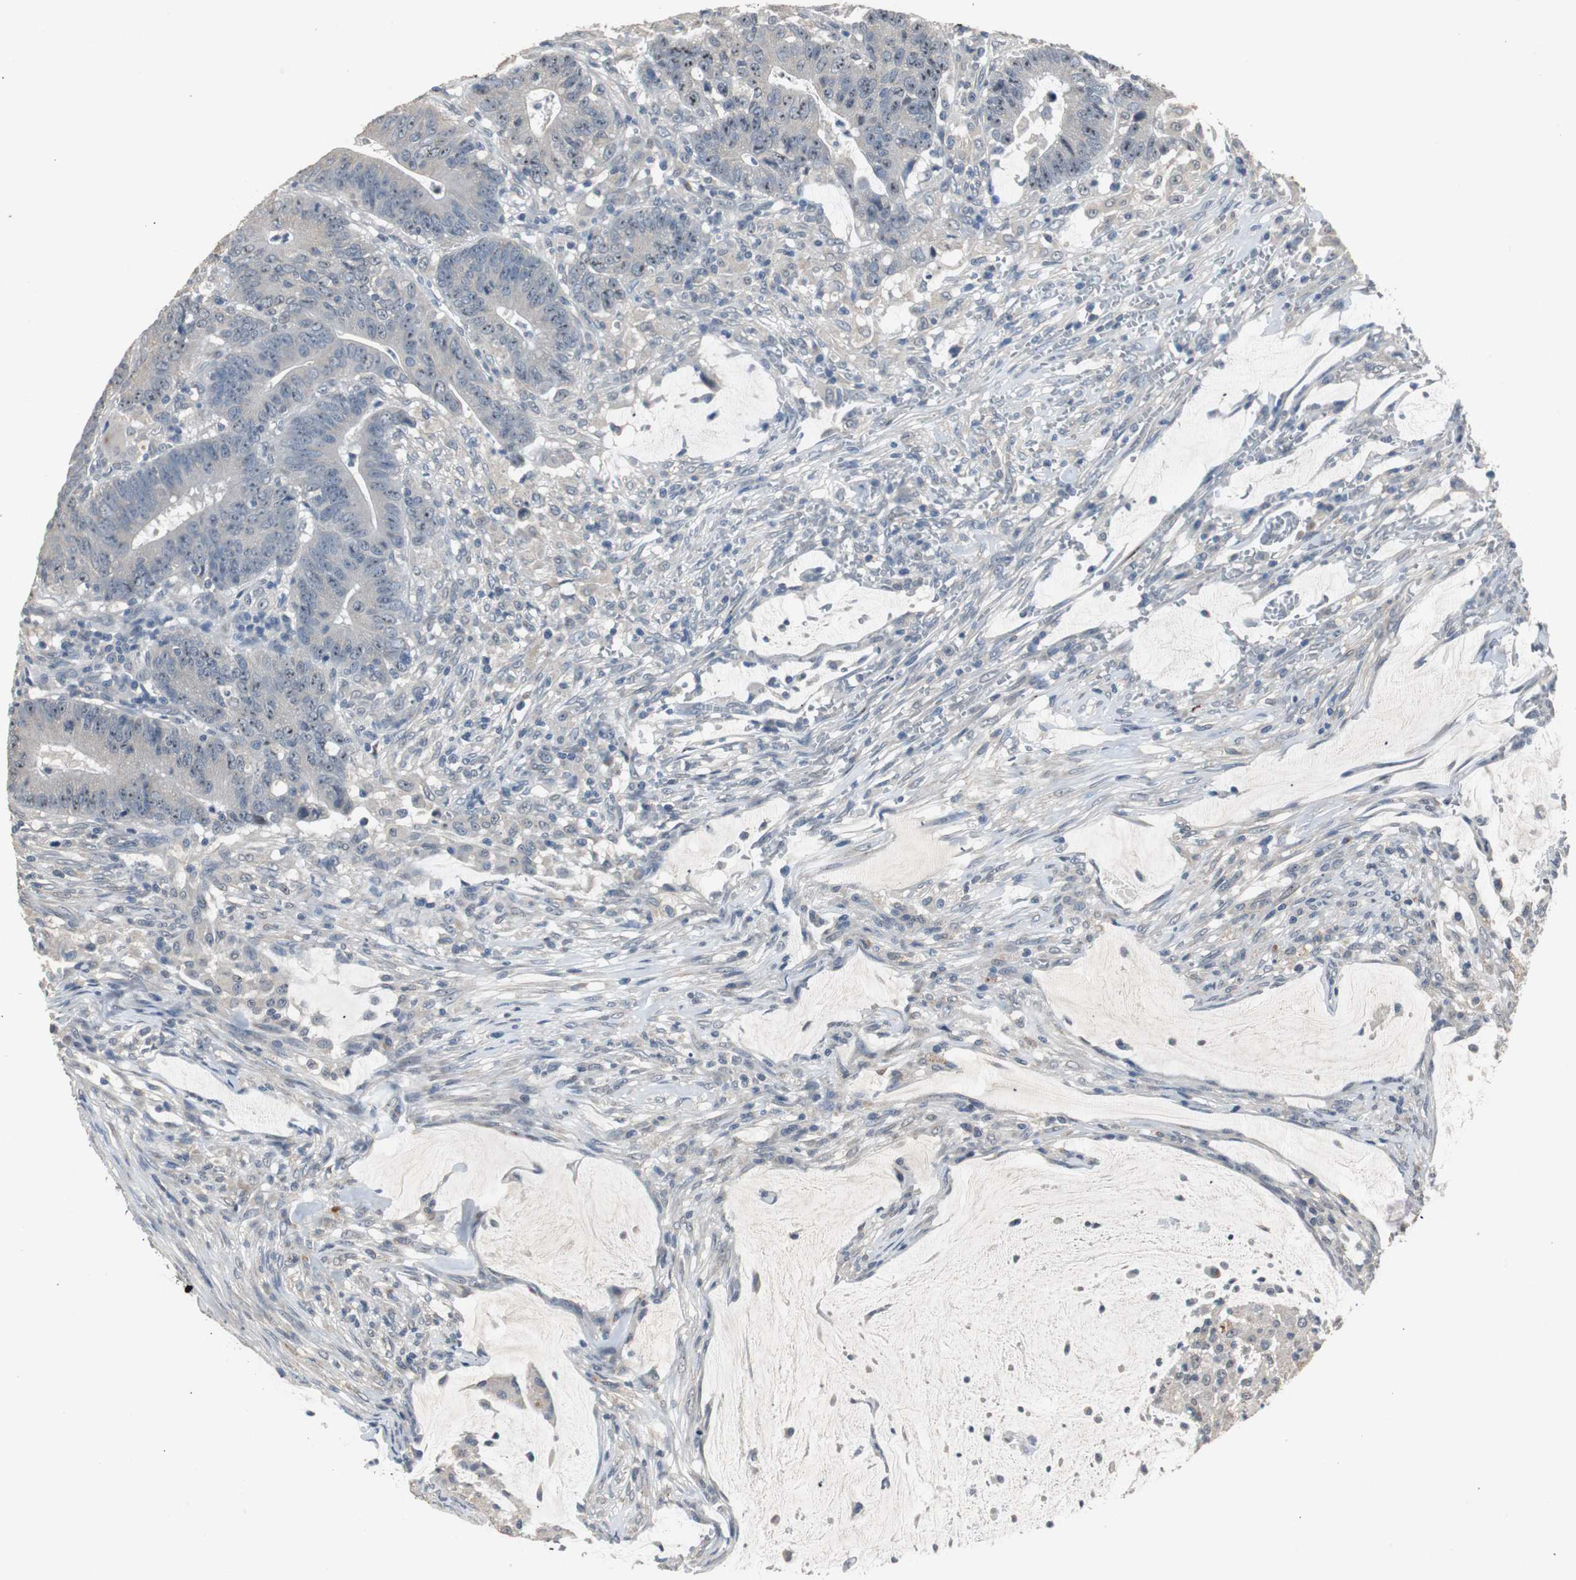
{"staining": {"intensity": "weak", "quantity": "<25%", "location": "cytoplasmic/membranous"}, "tissue": "colorectal cancer", "cell_type": "Tumor cells", "image_type": "cancer", "snomed": [{"axis": "morphology", "description": "Adenocarcinoma, NOS"}, {"axis": "topography", "description": "Colon"}], "caption": "Immunohistochemical staining of human colorectal adenocarcinoma reveals no significant staining in tumor cells.", "gene": "PCYT1B", "patient": {"sex": "male", "age": 45}}